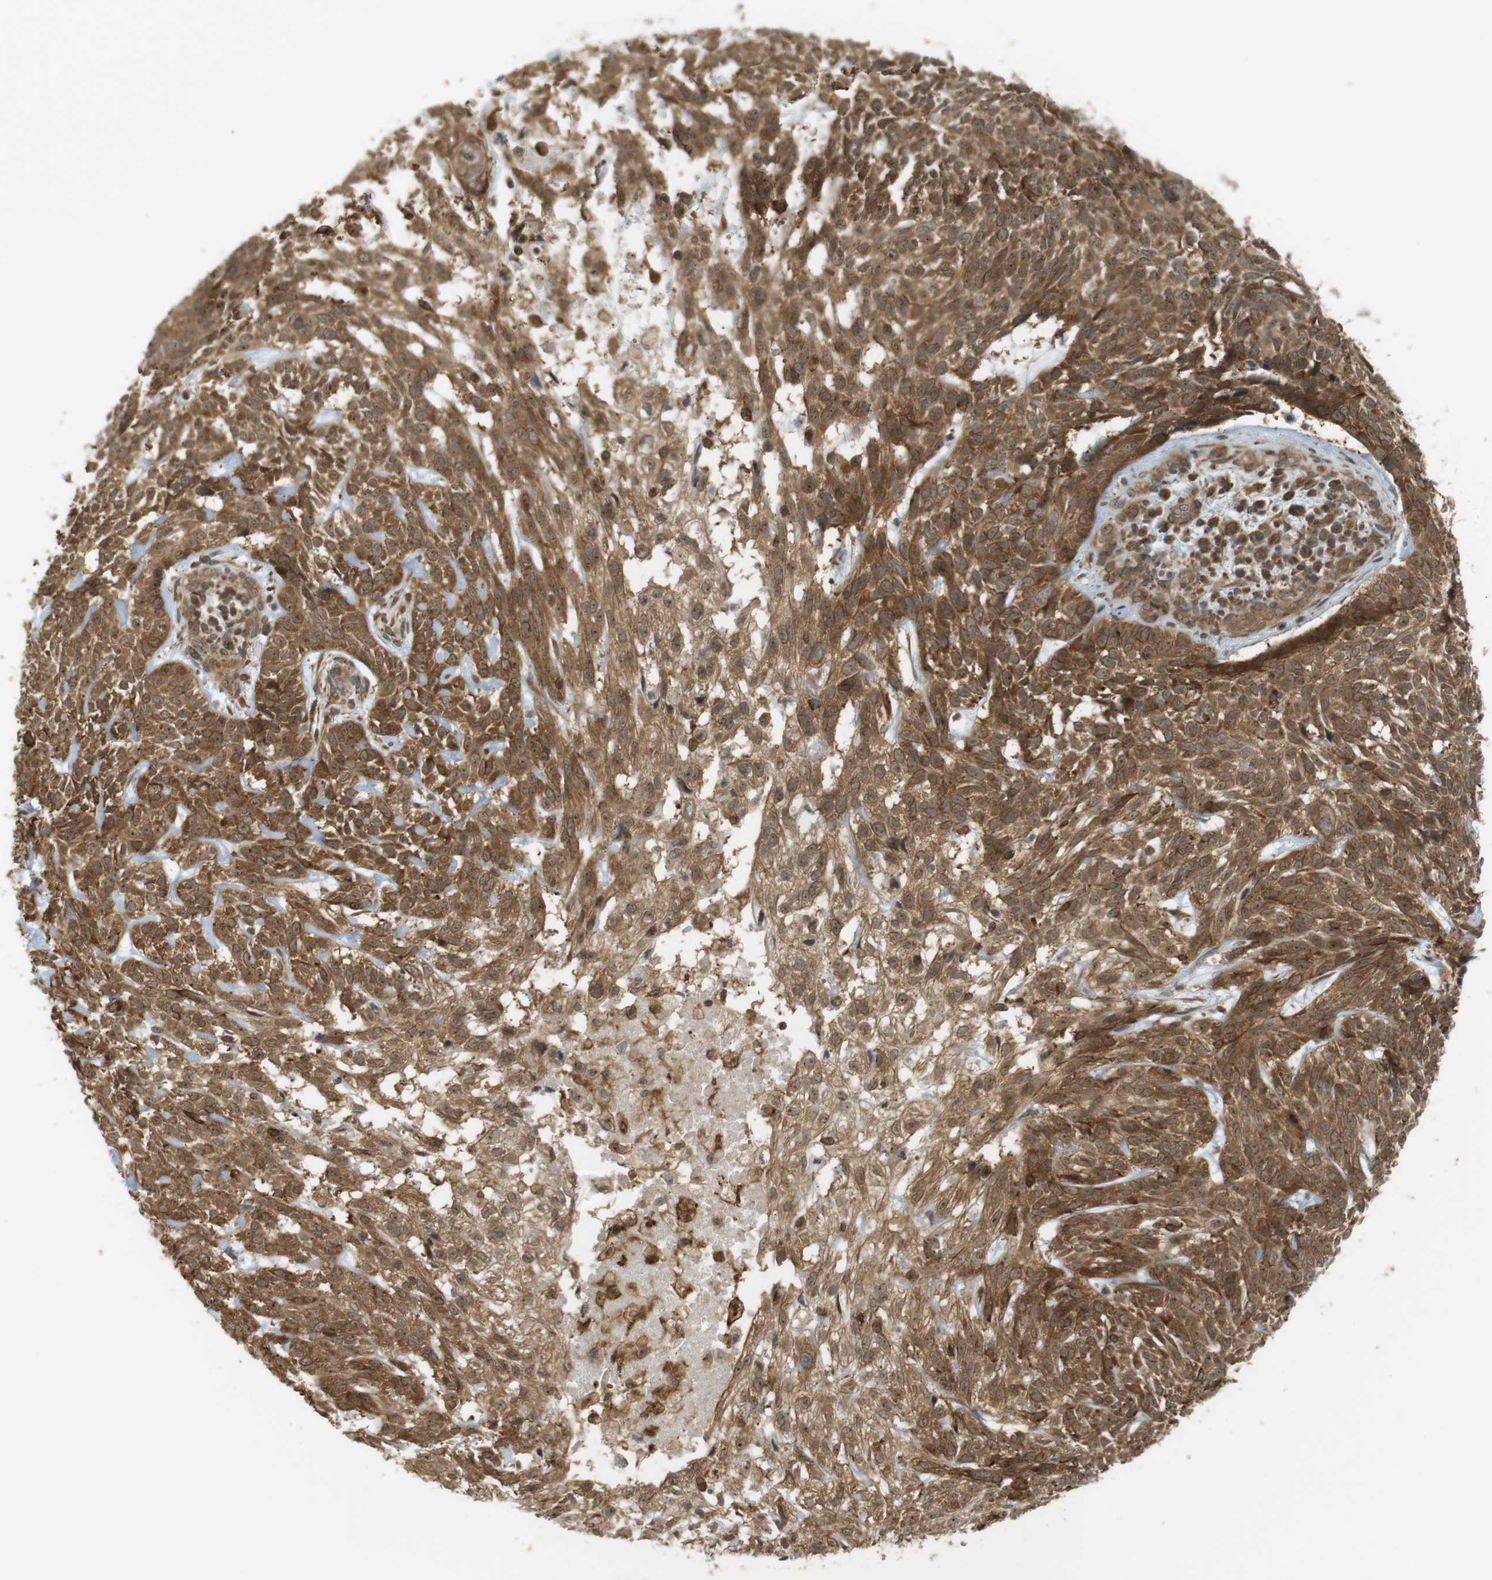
{"staining": {"intensity": "moderate", "quantity": ">75%", "location": "cytoplasmic/membranous,nuclear"}, "tissue": "skin cancer", "cell_type": "Tumor cells", "image_type": "cancer", "snomed": [{"axis": "morphology", "description": "Basal cell carcinoma"}, {"axis": "topography", "description": "Skin"}], "caption": "A histopathology image of human skin basal cell carcinoma stained for a protein shows moderate cytoplasmic/membranous and nuclear brown staining in tumor cells.", "gene": "PA2G4", "patient": {"sex": "male", "age": 72}}